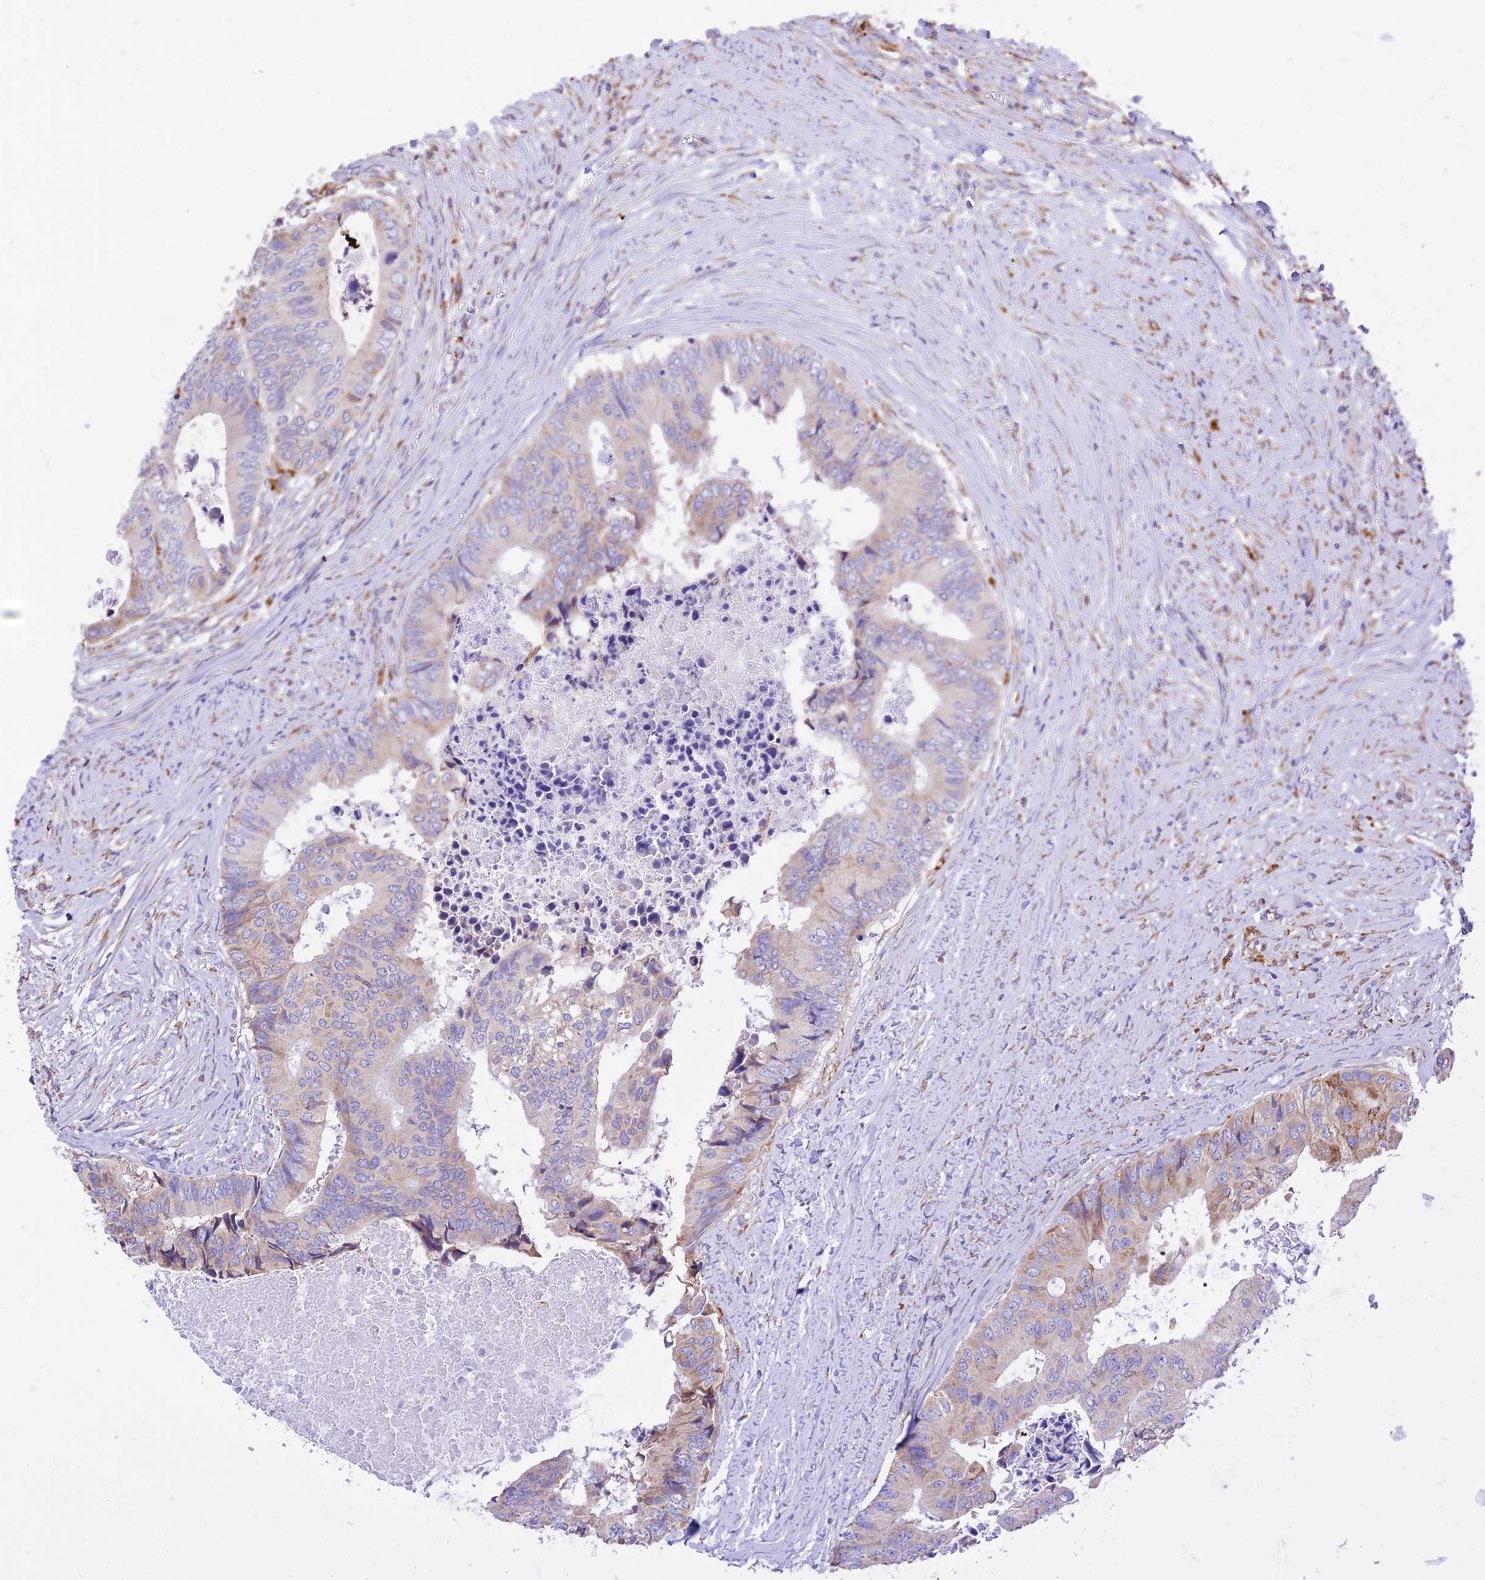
{"staining": {"intensity": "weak", "quantity": "<25%", "location": "cytoplasmic/membranous"}, "tissue": "colorectal cancer", "cell_type": "Tumor cells", "image_type": "cancer", "snomed": [{"axis": "morphology", "description": "Adenocarcinoma, NOS"}, {"axis": "topography", "description": "Colon"}], "caption": "This is a photomicrograph of IHC staining of colorectal adenocarcinoma, which shows no expression in tumor cells.", "gene": "VKORC1", "patient": {"sex": "male", "age": 85}}